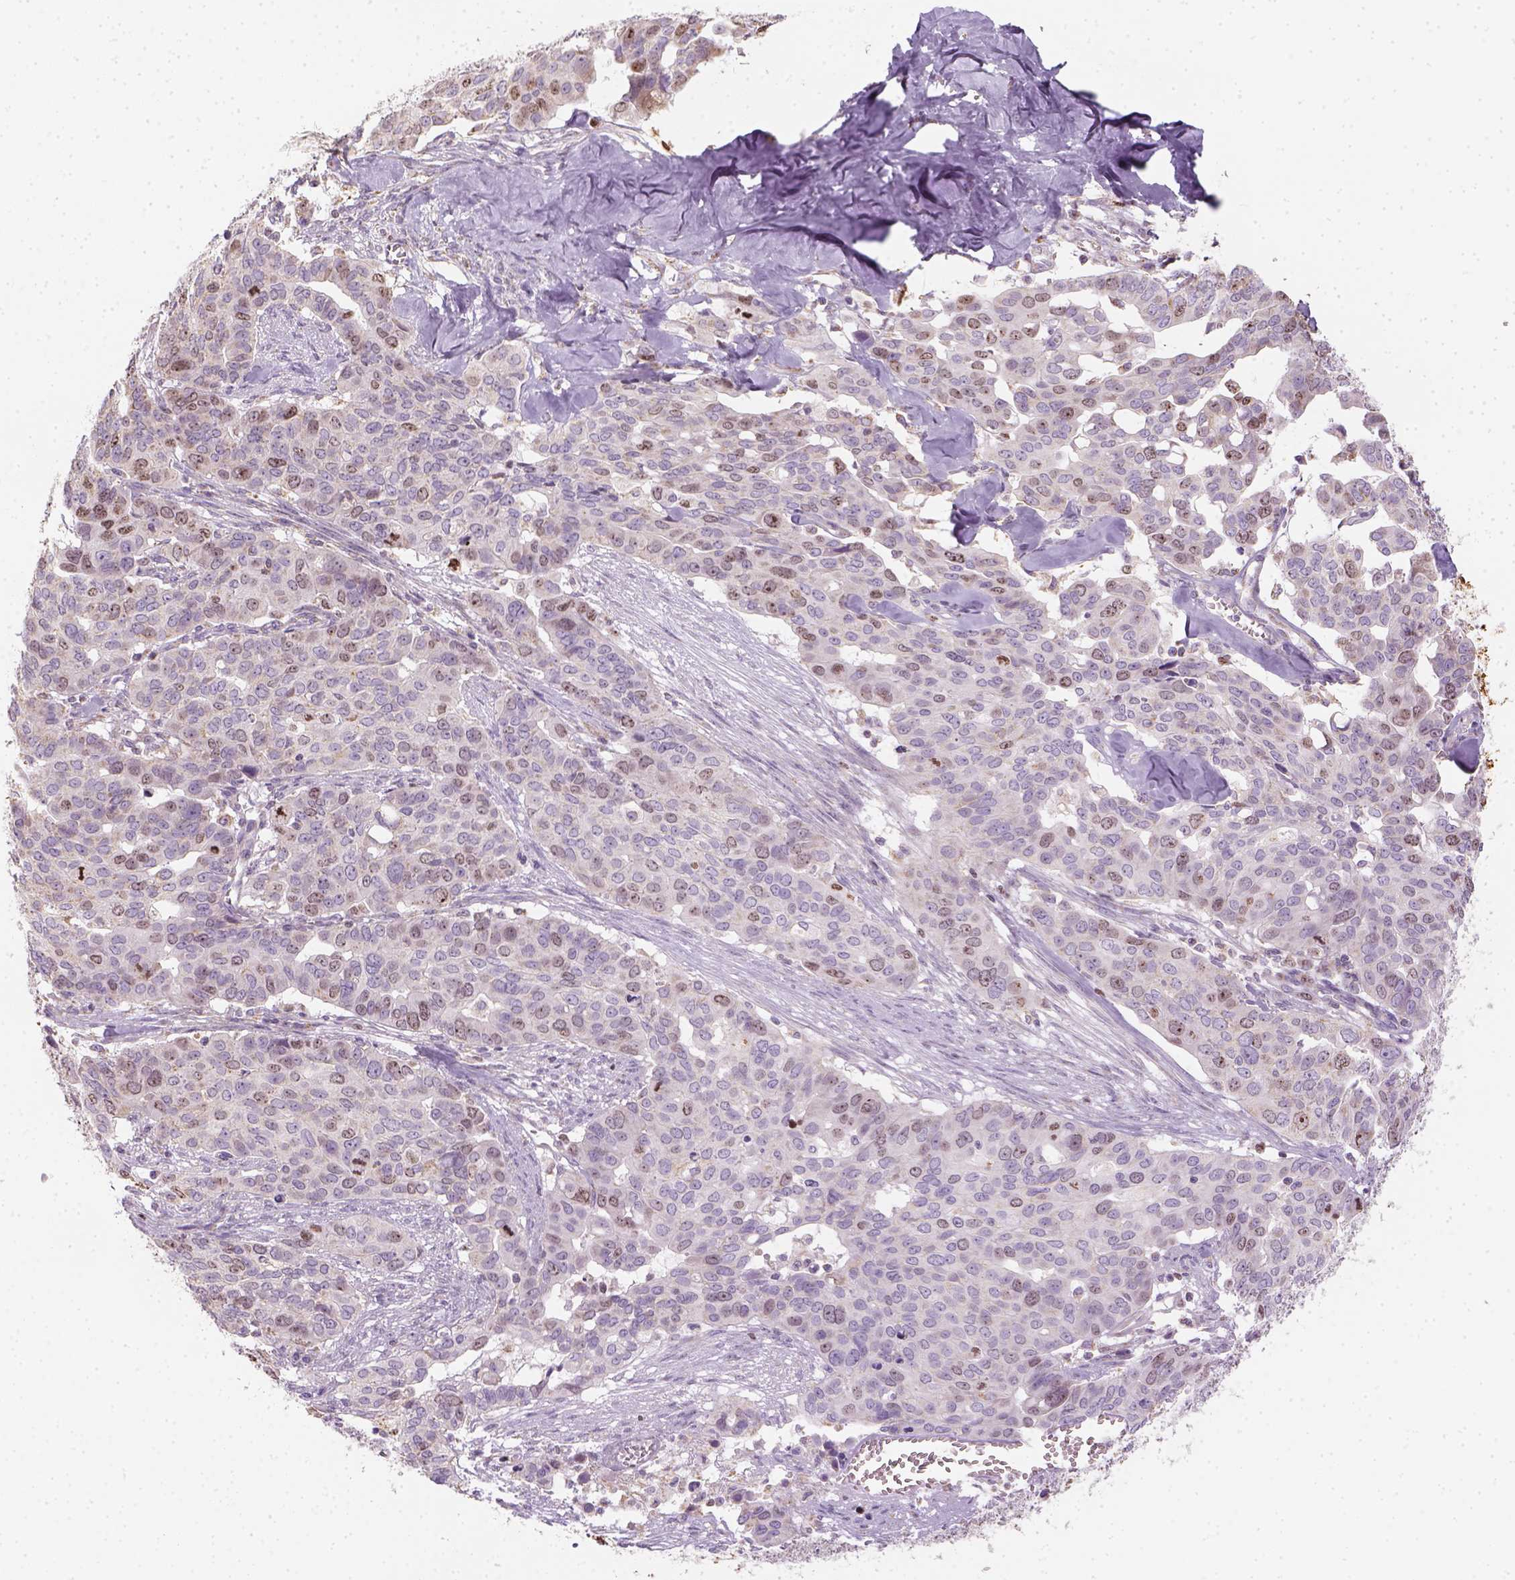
{"staining": {"intensity": "weak", "quantity": "<25%", "location": "nuclear"}, "tissue": "ovarian cancer", "cell_type": "Tumor cells", "image_type": "cancer", "snomed": [{"axis": "morphology", "description": "Carcinoma, endometroid"}, {"axis": "topography", "description": "Ovary"}], "caption": "This is a micrograph of immunohistochemistry staining of ovarian endometroid carcinoma, which shows no positivity in tumor cells.", "gene": "LCA5", "patient": {"sex": "female", "age": 78}}